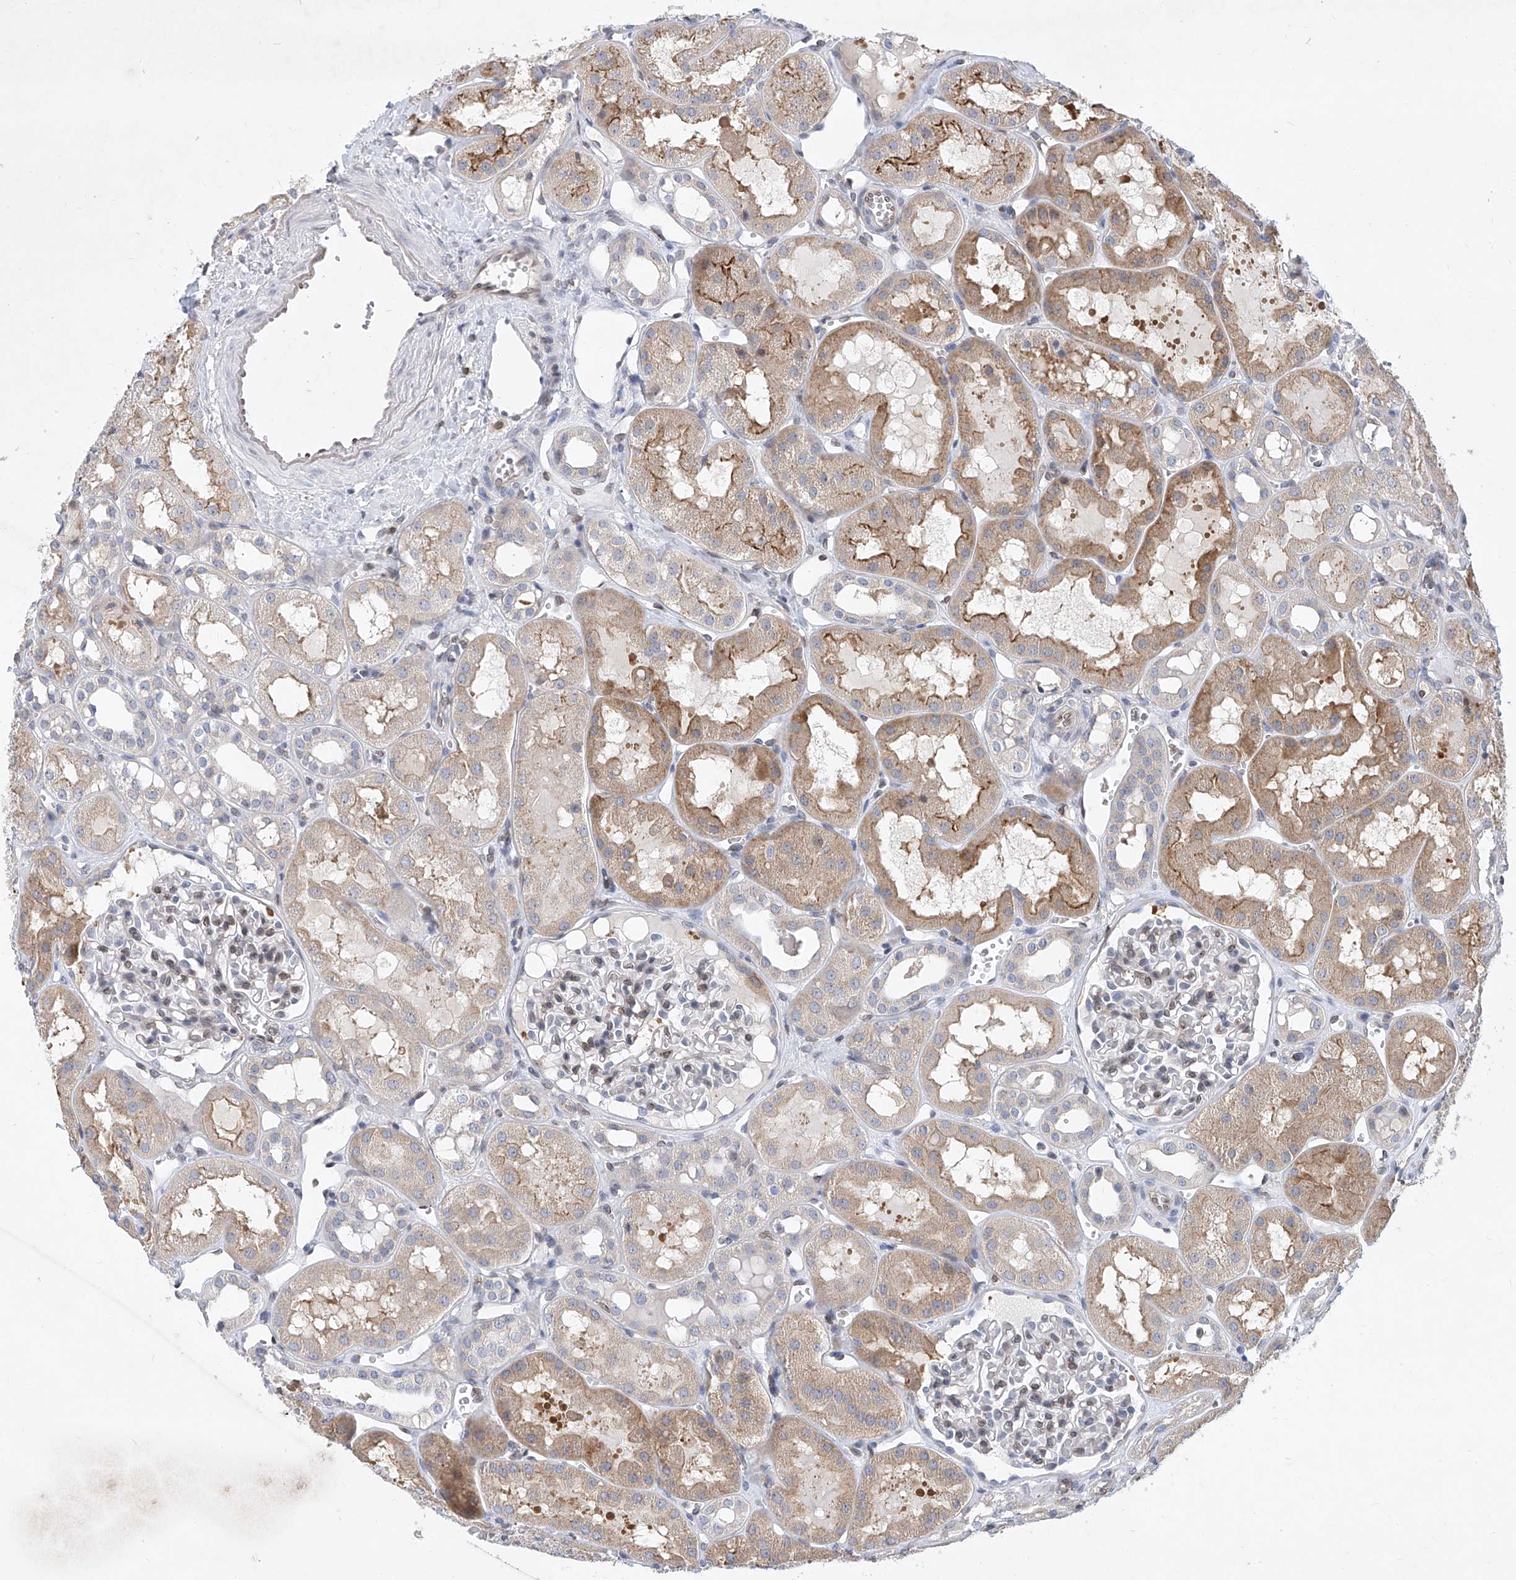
{"staining": {"intensity": "weak", "quantity": "25%-75%", "location": "nuclear"}, "tissue": "kidney", "cell_type": "Cells in glomeruli", "image_type": "normal", "snomed": [{"axis": "morphology", "description": "Normal tissue, NOS"}, {"axis": "topography", "description": "Kidney"}], "caption": "An immunohistochemistry photomicrograph of unremarkable tissue is shown. Protein staining in brown shows weak nuclear positivity in kidney within cells in glomeruli. (DAB (3,3'-diaminobenzidine) = brown stain, brightfield microscopy at high magnification).", "gene": "MX2", "patient": {"sex": "male", "age": 16}}